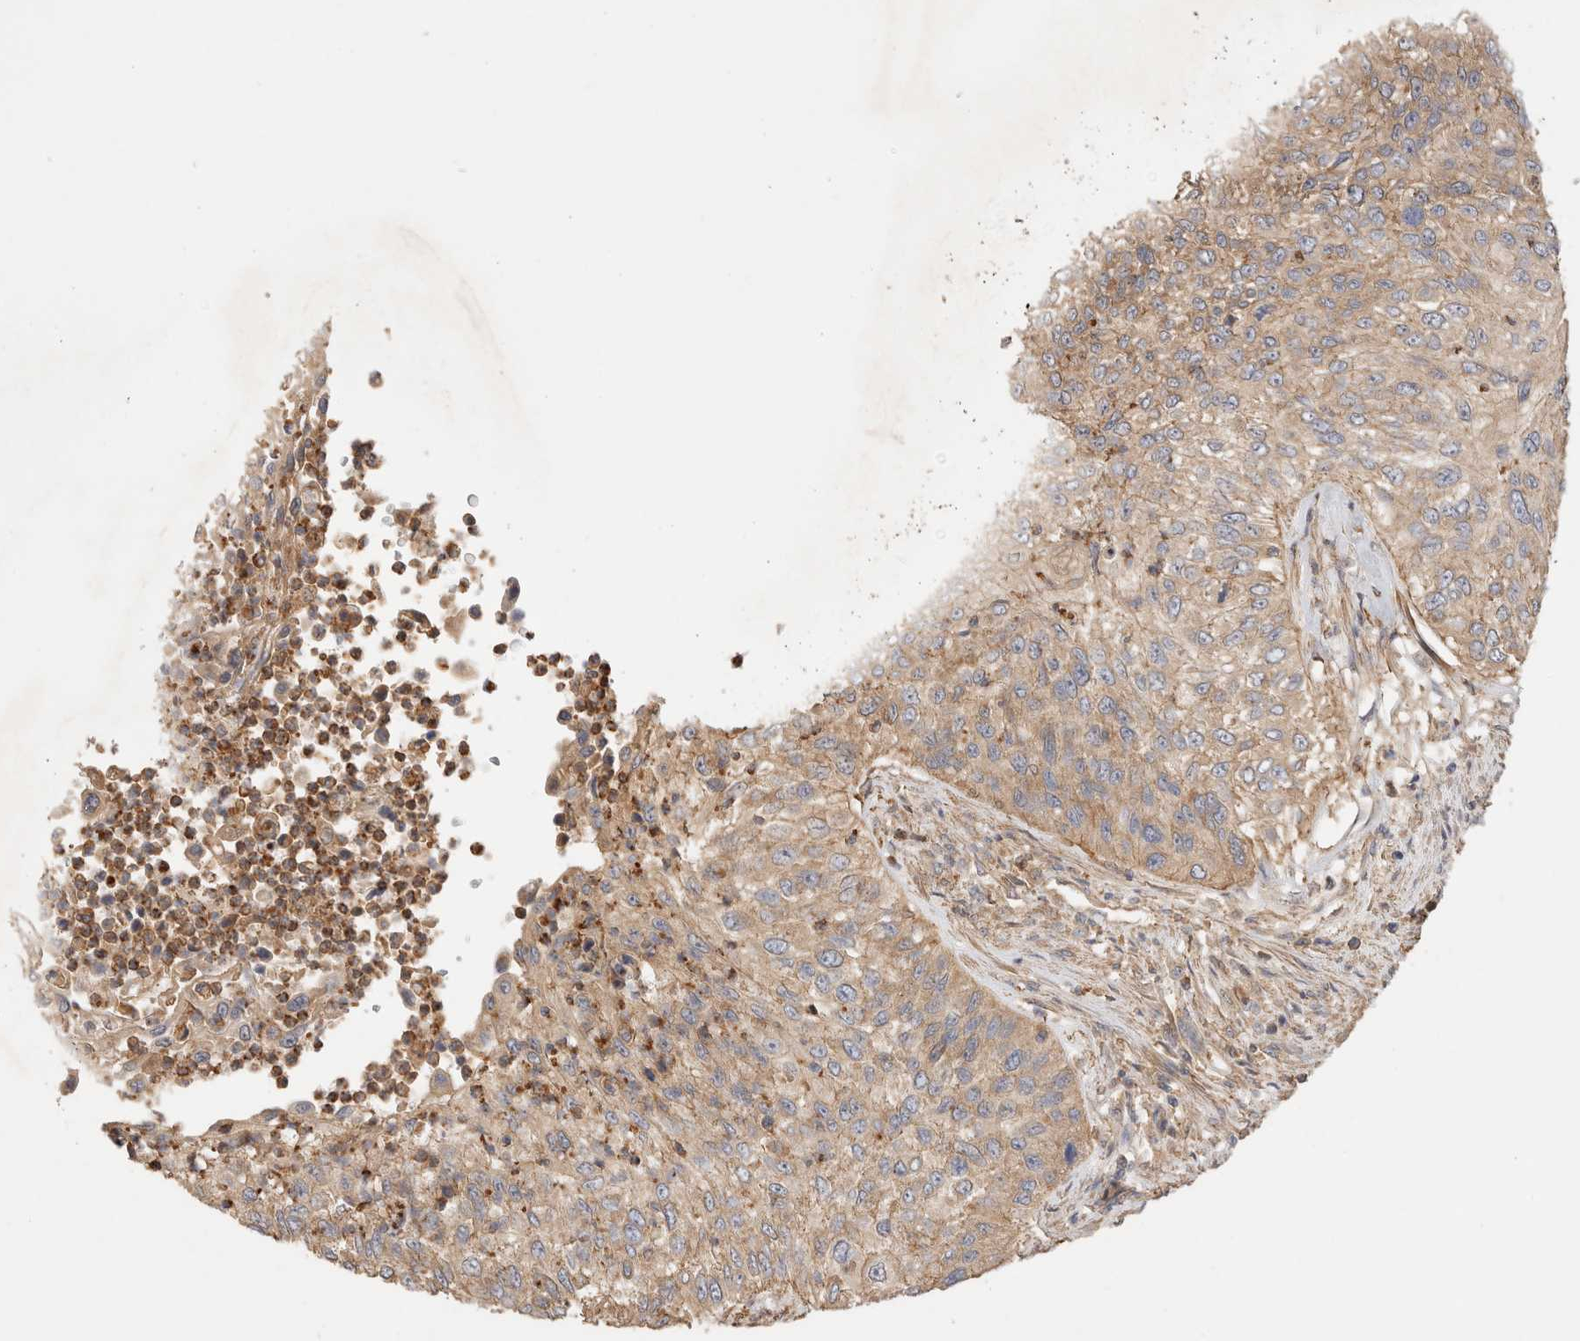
{"staining": {"intensity": "weak", "quantity": ">75%", "location": "cytoplasmic/membranous"}, "tissue": "urothelial cancer", "cell_type": "Tumor cells", "image_type": "cancer", "snomed": [{"axis": "morphology", "description": "Urothelial carcinoma, High grade"}, {"axis": "topography", "description": "Urinary bladder"}], "caption": "Immunohistochemical staining of urothelial carcinoma (high-grade) reveals low levels of weak cytoplasmic/membranous expression in approximately >75% of tumor cells. (DAB (3,3'-diaminobenzidine) IHC with brightfield microscopy, high magnification).", "gene": "SGK3", "patient": {"sex": "female", "age": 60}}